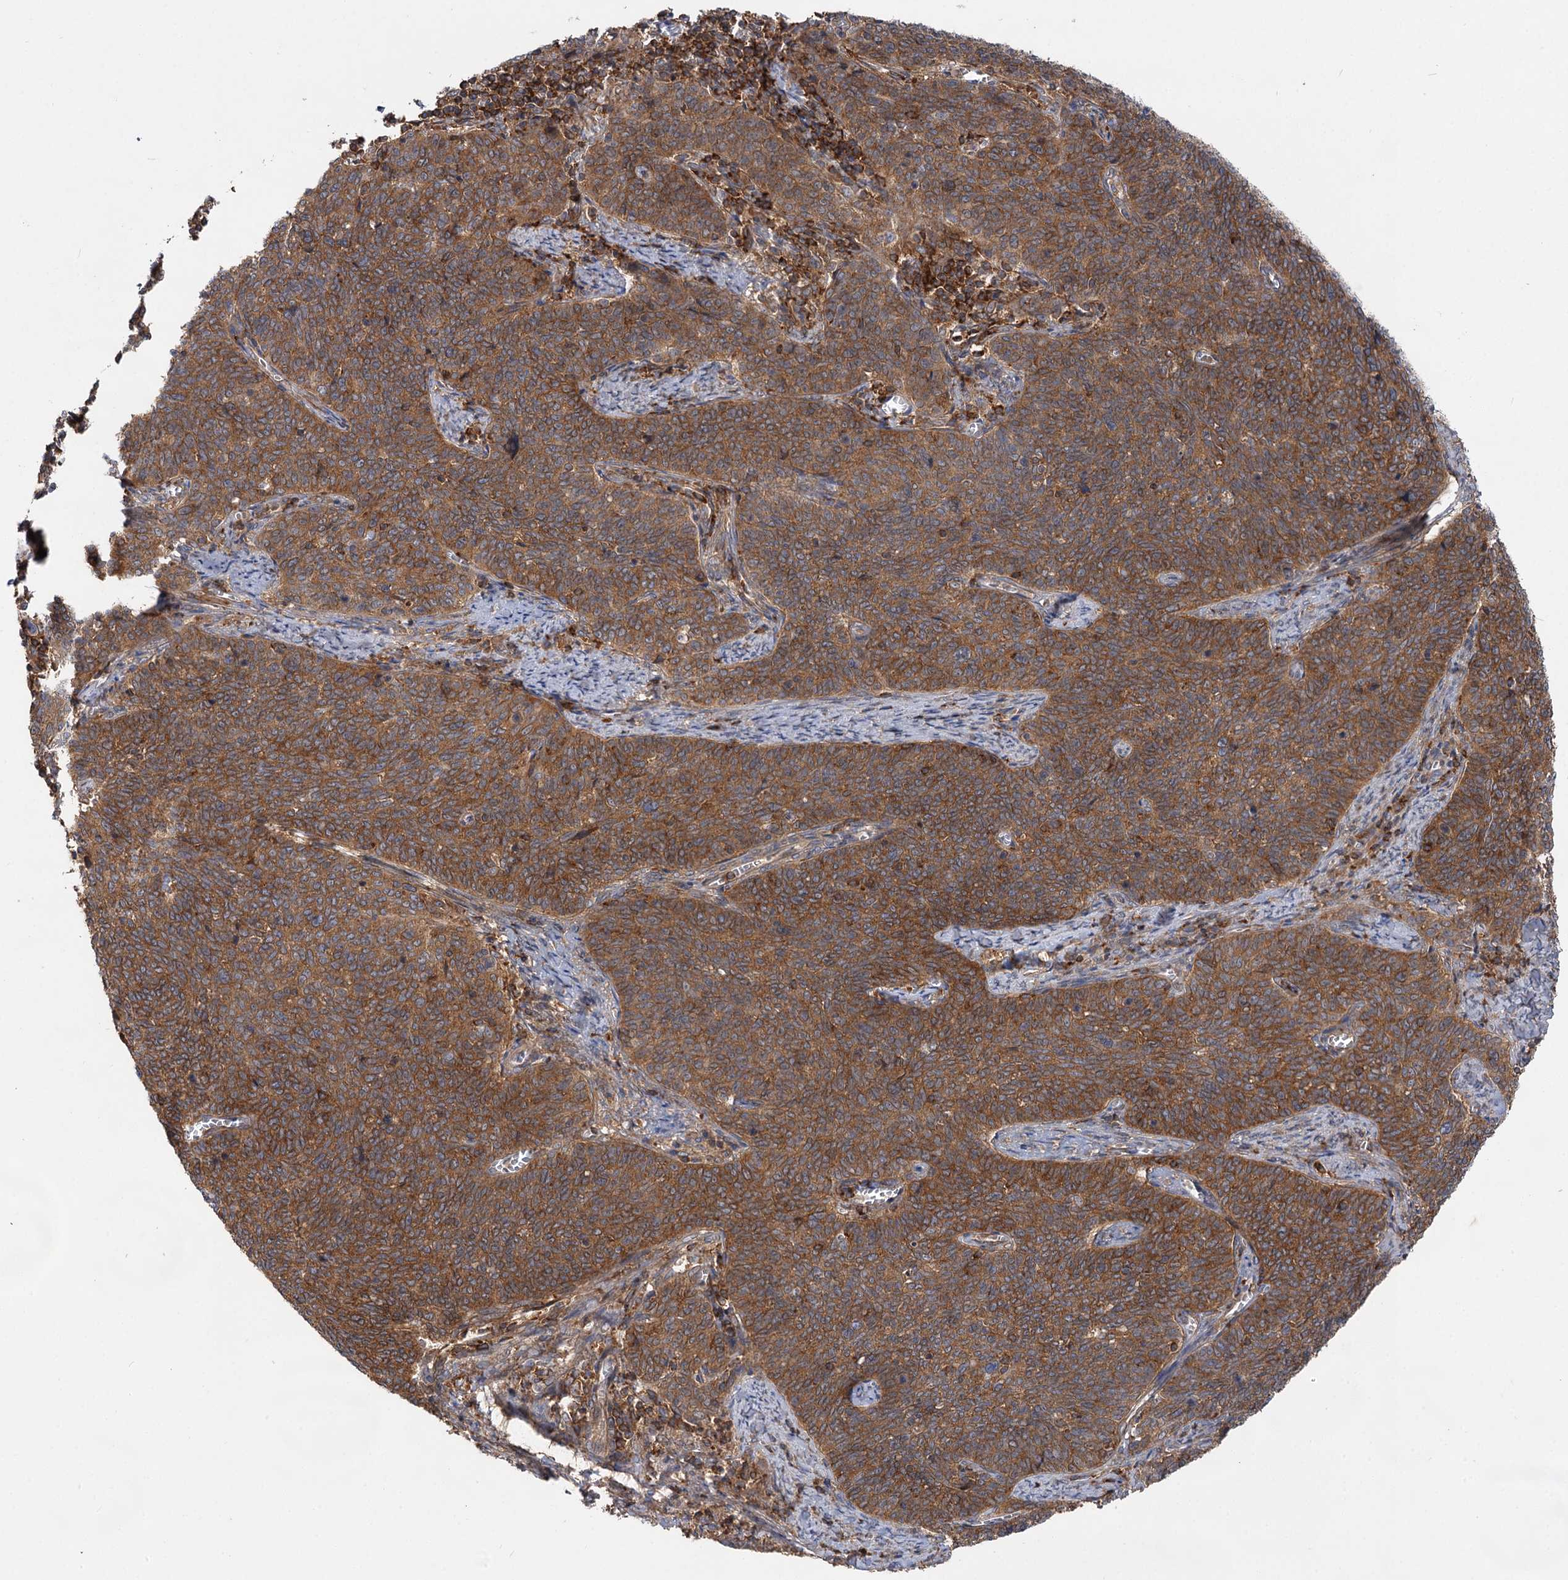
{"staining": {"intensity": "moderate", "quantity": ">75%", "location": "cytoplasmic/membranous"}, "tissue": "cervical cancer", "cell_type": "Tumor cells", "image_type": "cancer", "snomed": [{"axis": "morphology", "description": "Squamous cell carcinoma, NOS"}, {"axis": "topography", "description": "Cervix"}], "caption": "Protein expression analysis of human cervical cancer (squamous cell carcinoma) reveals moderate cytoplasmic/membranous positivity in approximately >75% of tumor cells.", "gene": "PACS1", "patient": {"sex": "female", "age": 39}}